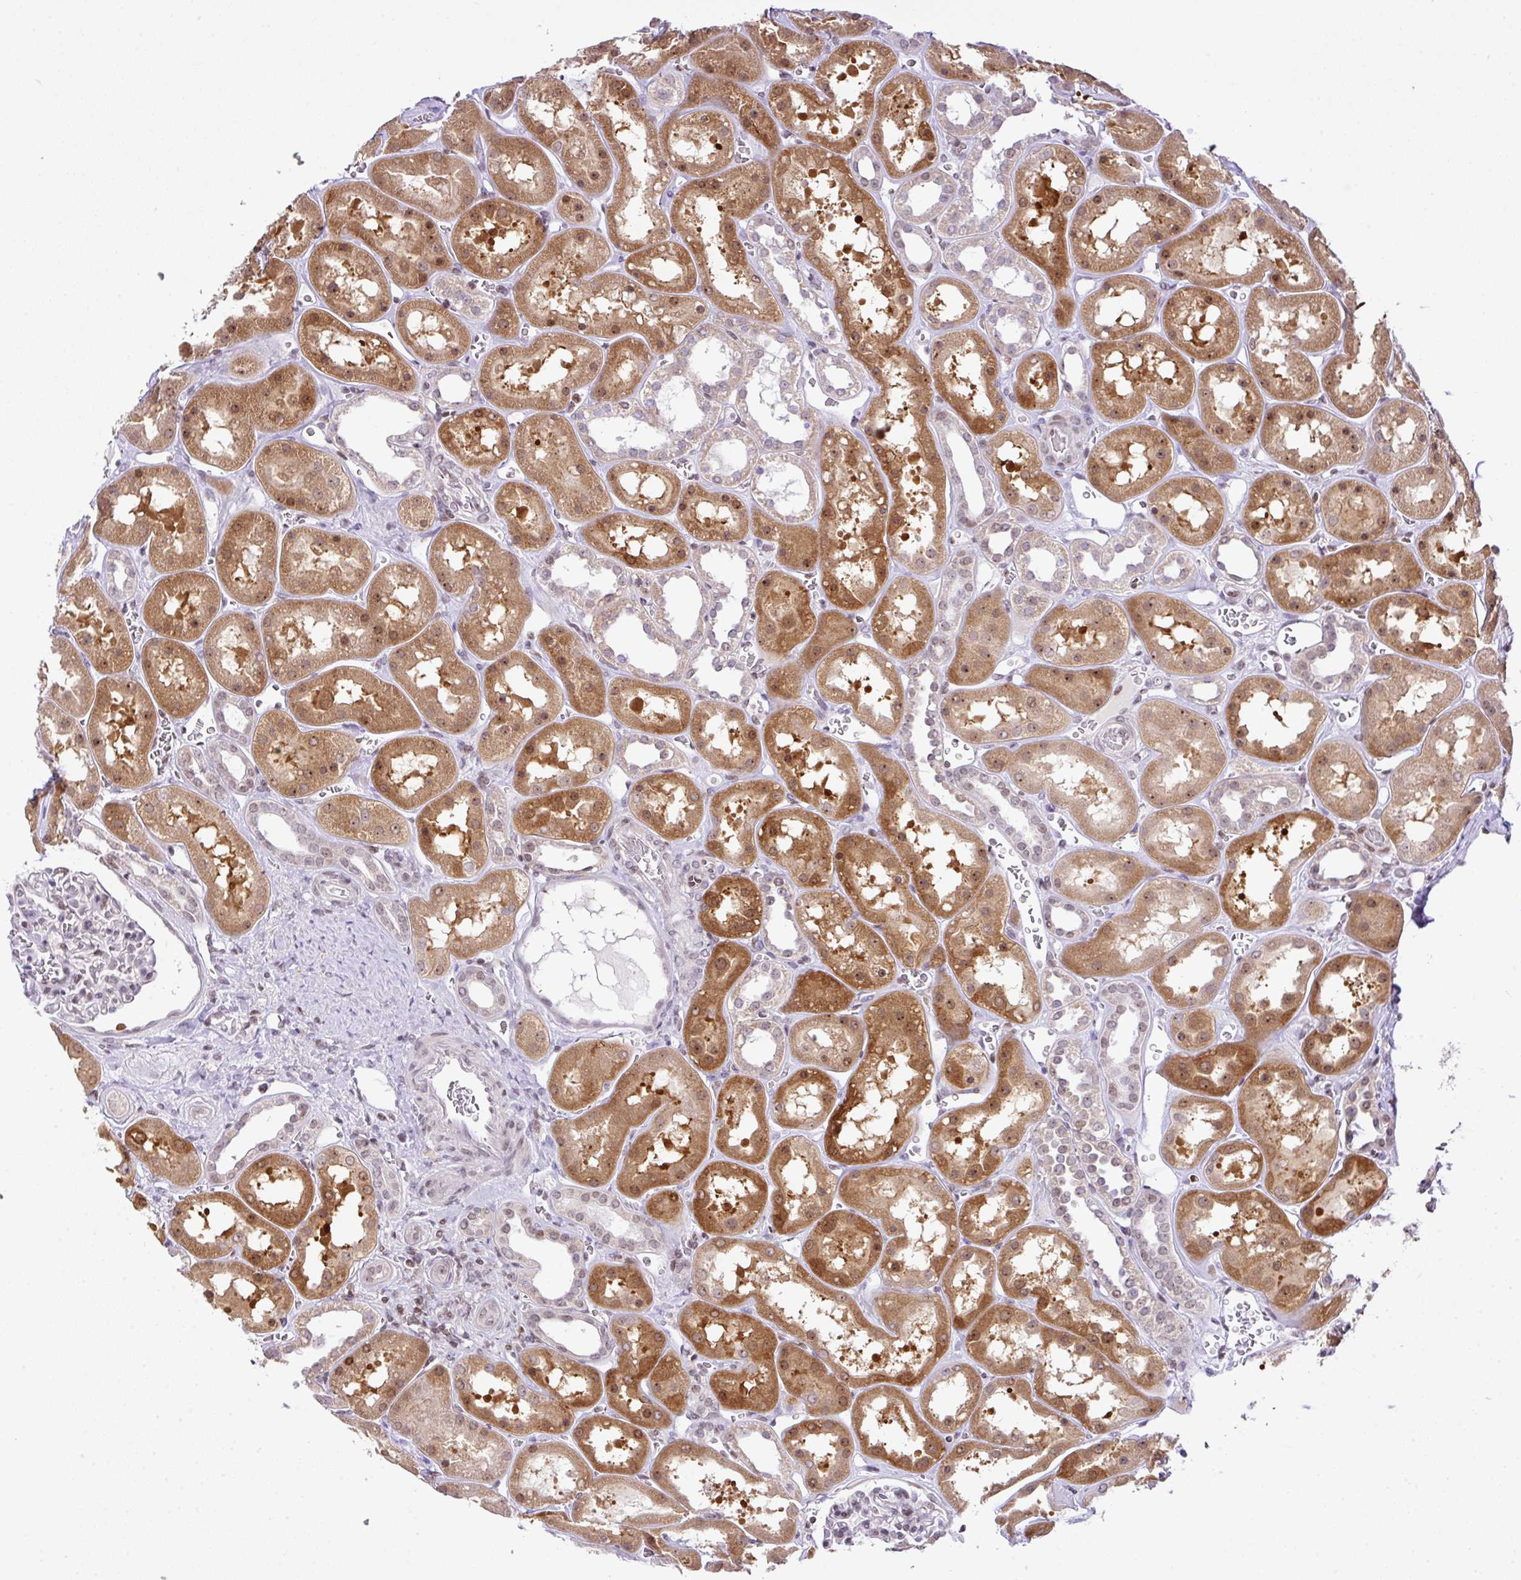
{"staining": {"intensity": "negative", "quantity": "none", "location": "none"}, "tissue": "kidney", "cell_type": "Cells in glomeruli", "image_type": "normal", "snomed": [{"axis": "morphology", "description": "Normal tissue, NOS"}, {"axis": "topography", "description": "Kidney"}], "caption": "Histopathology image shows no significant protein expression in cells in glomeruli of normal kidney.", "gene": "CCDC137", "patient": {"sex": "female", "age": 41}}